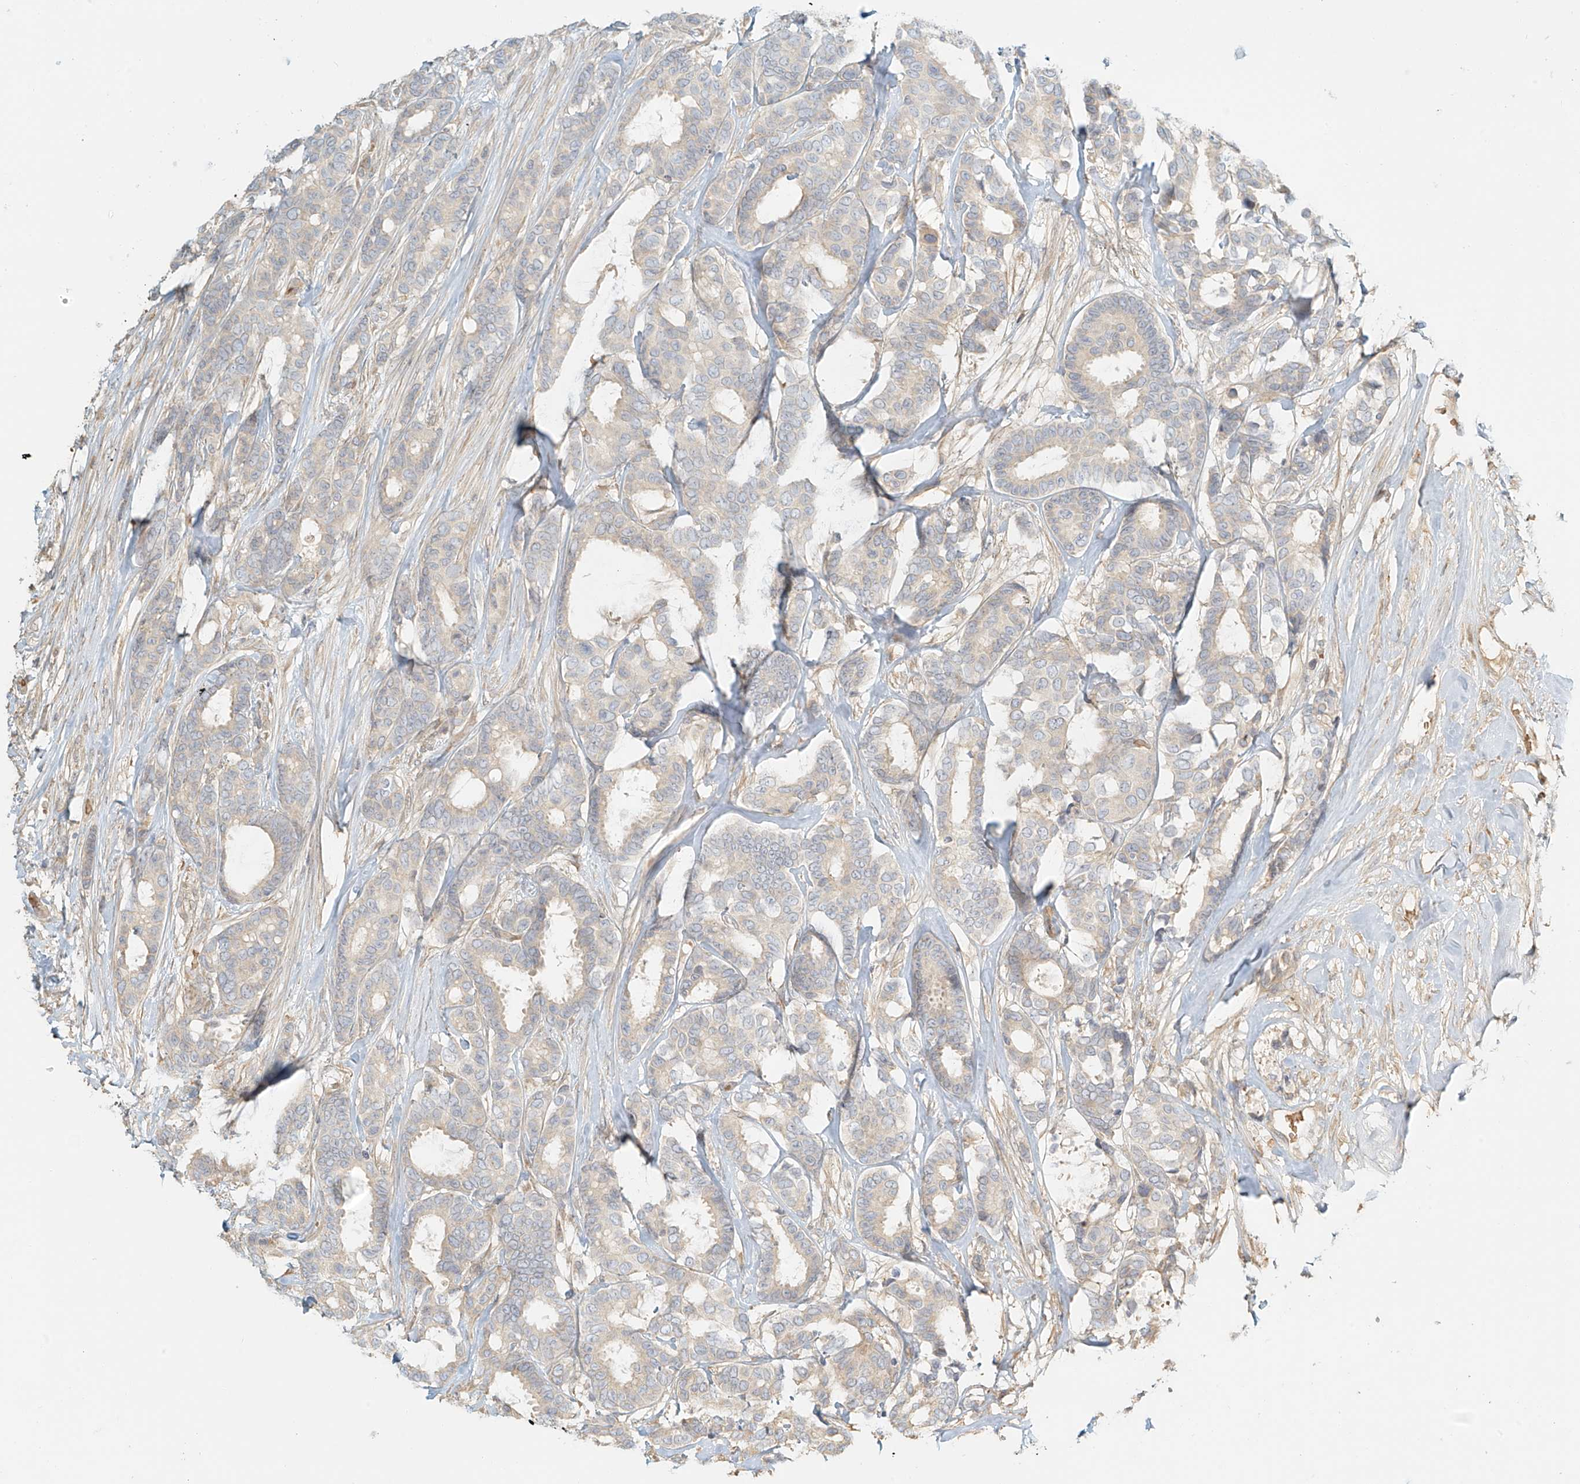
{"staining": {"intensity": "negative", "quantity": "none", "location": "none"}, "tissue": "breast cancer", "cell_type": "Tumor cells", "image_type": "cancer", "snomed": [{"axis": "morphology", "description": "Duct carcinoma"}, {"axis": "topography", "description": "Breast"}], "caption": "Invasive ductal carcinoma (breast) stained for a protein using immunohistochemistry demonstrates no positivity tumor cells.", "gene": "UPK1B", "patient": {"sex": "female", "age": 87}}